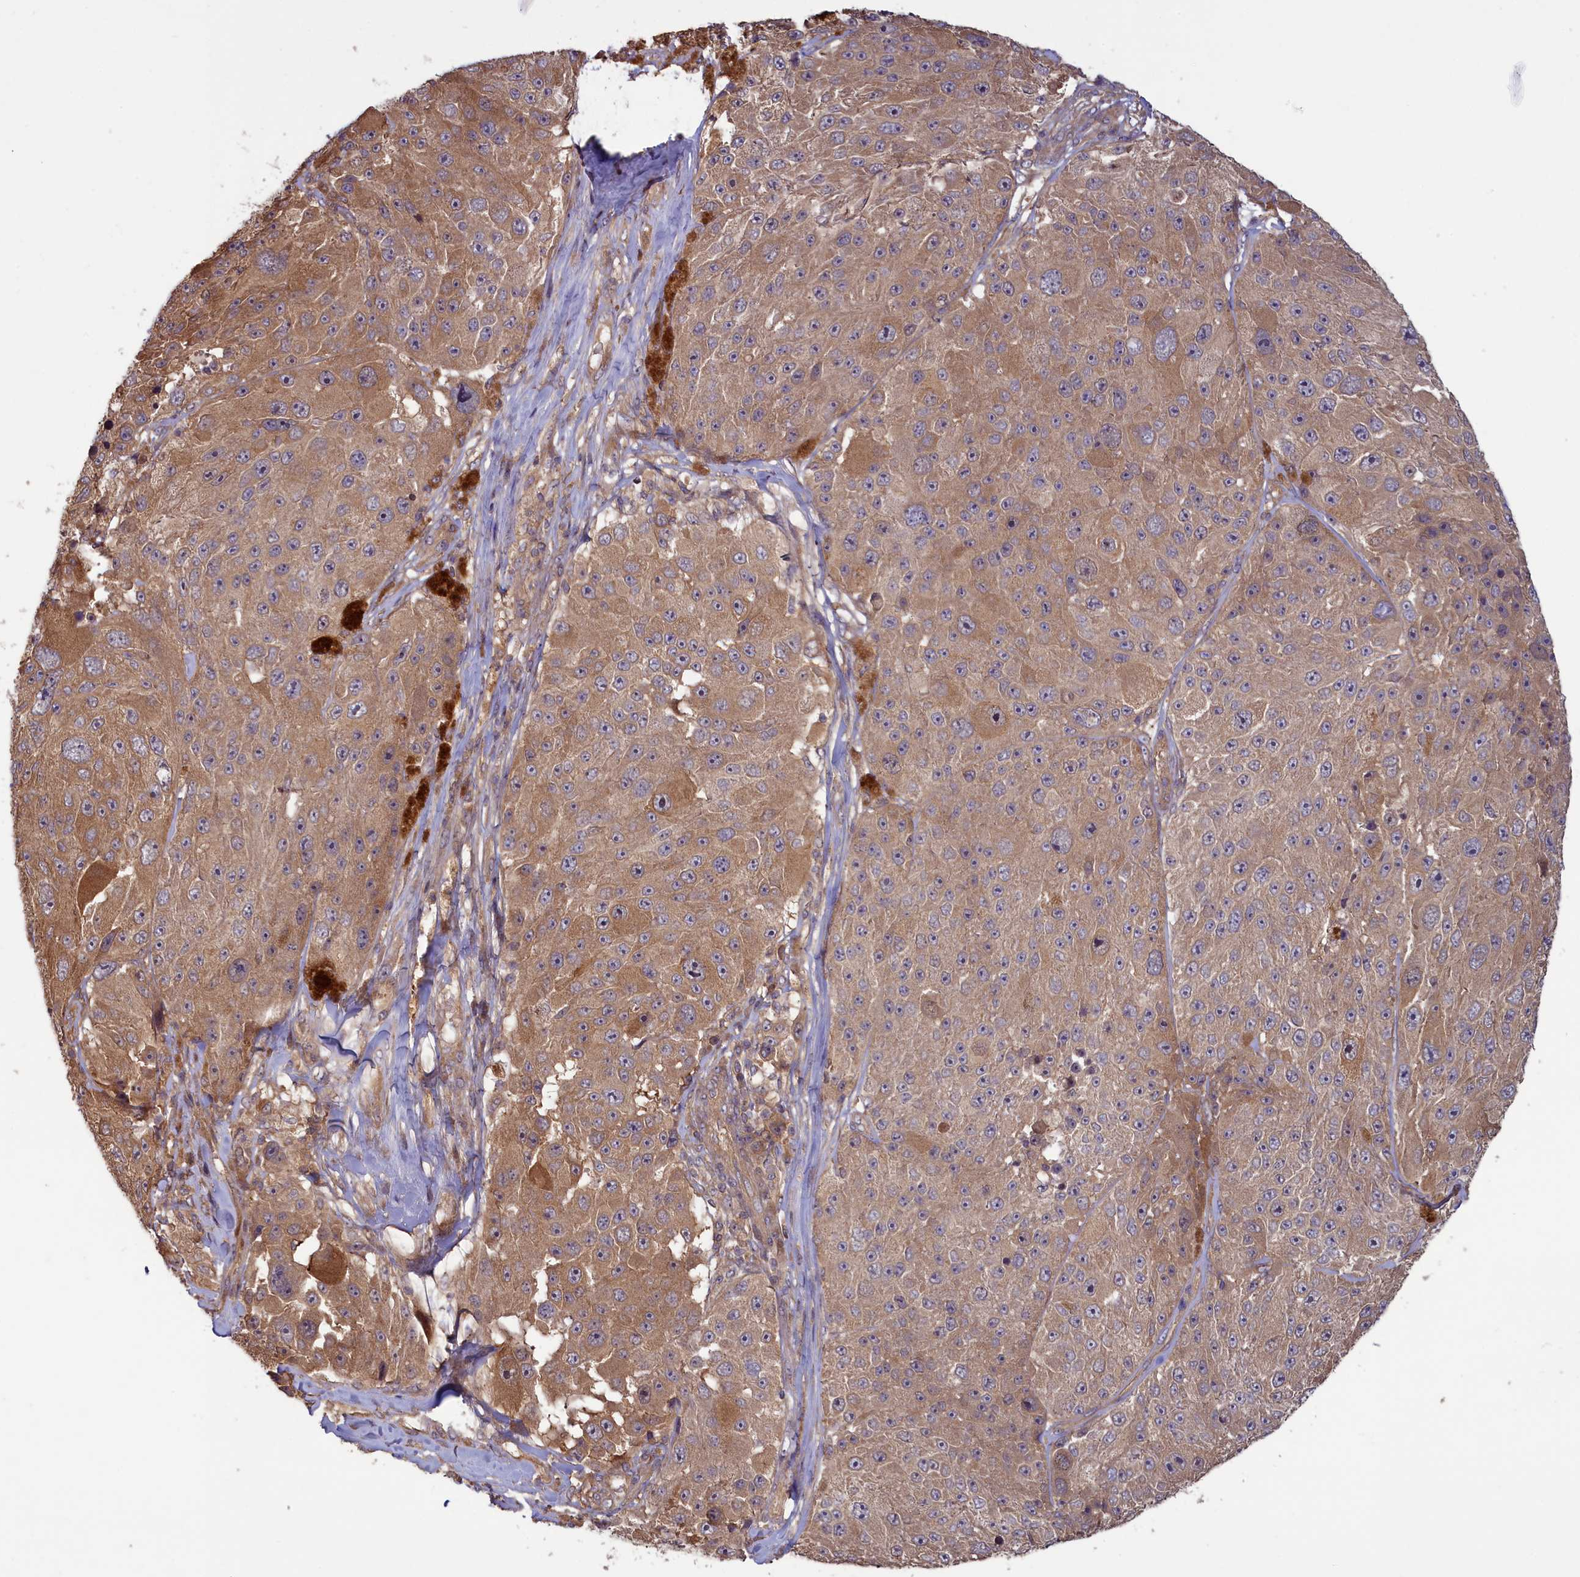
{"staining": {"intensity": "moderate", "quantity": ">75%", "location": "cytoplasmic/membranous"}, "tissue": "melanoma", "cell_type": "Tumor cells", "image_type": "cancer", "snomed": [{"axis": "morphology", "description": "Malignant melanoma, Metastatic site"}, {"axis": "topography", "description": "Lymph node"}], "caption": "A high-resolution histopathology image shows IHC staining of malignant melanoma (metastatic site), which demonstrates moderate cytoplasmic/membranous expression in about >75% of tumor cells.", "gene": "CIAO2B", "patient": {"sex": "male", "age": 62}}